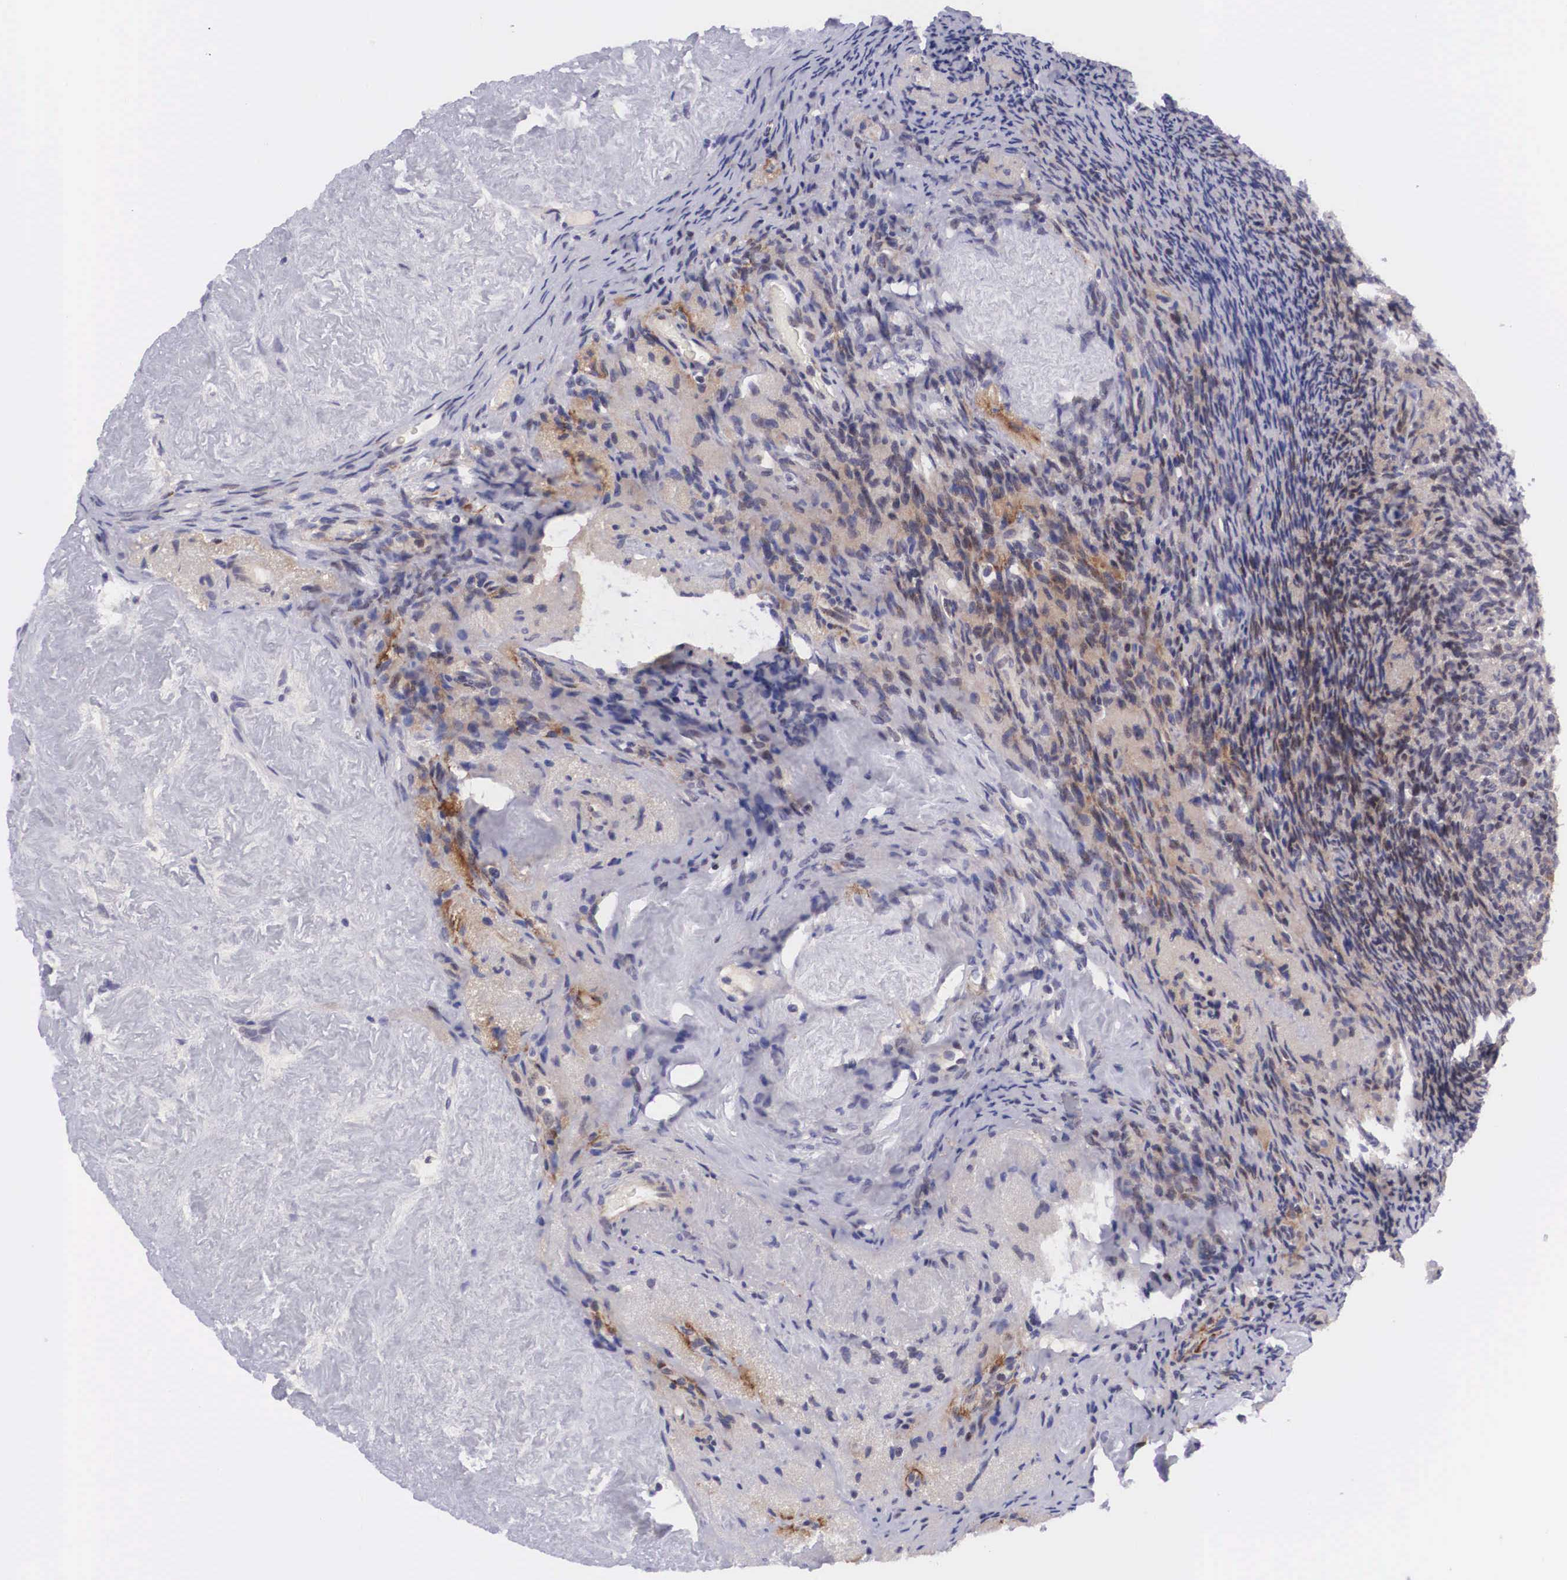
{"staining": {"intensity": "negative", "quantity": "none", "location": "none"}, "tissue": "ovary", "cell_type": "Ovarian stroma cells", "image_type": "normal", "snomed": [{"axis": "morphology", "description": "Normal tissue, NOS"}, {"axis": "topography", "description": "Ovary"}], "caption": "Histopathology image shows no significant protein staining in ovarian stroma cells of benign ovary.", "gene": "EMID1", "patient": {"sex": "female", "age": 53}}